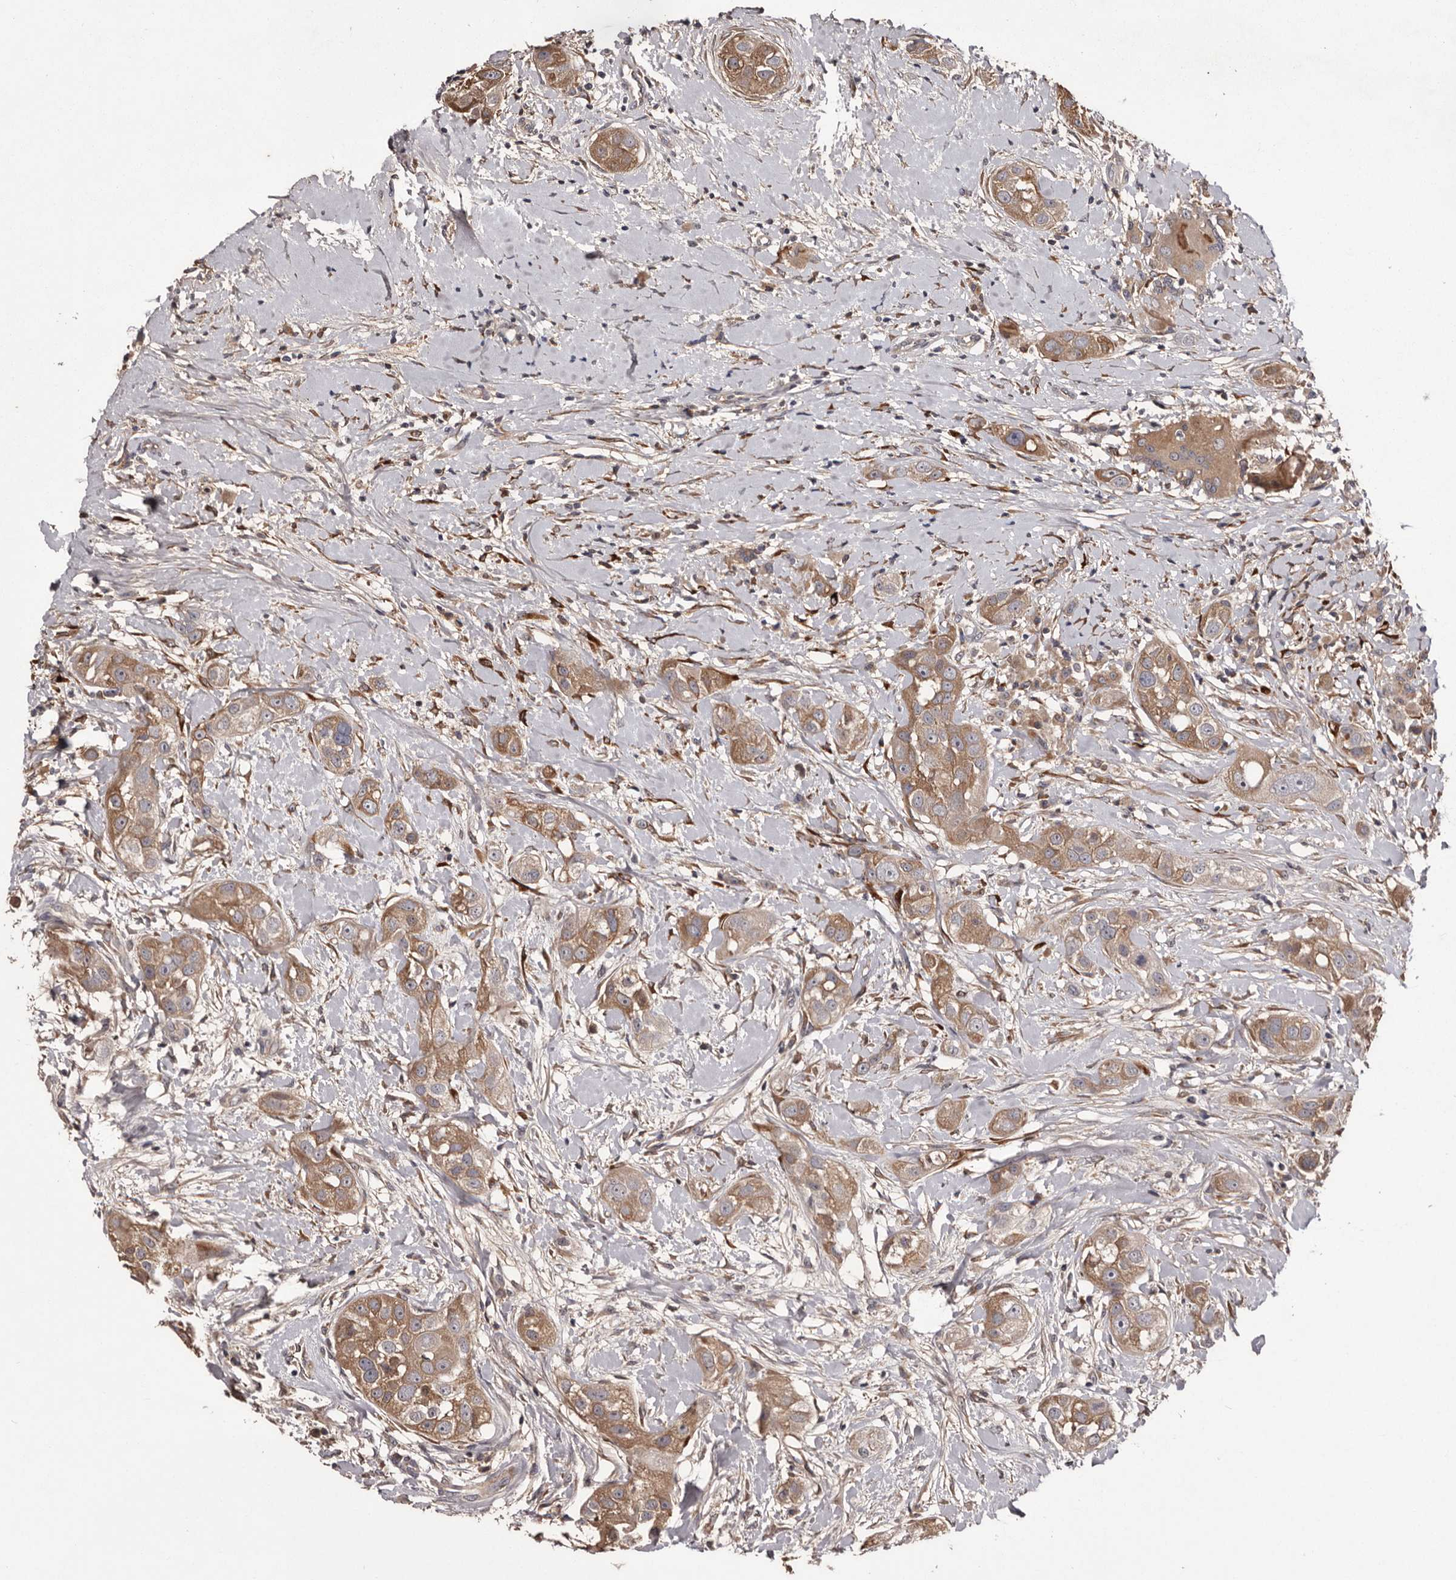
{"staining": {"intensity": "moderate", "quantity": ">75%", "location": "cytoplasmic/membranous"}, "tissue": "head and neck cancer", "cell_type": "Tumor cells", "image_type": "cancer", "snomed": [{"axis": "morphology", "description": "Normal tissue, NOS"}, {"axis": "morphology", "description": "Squamous cell carcinoma, NOS"}, {"axis": "topography", "description": "Skeletal muscle"}, {"axis": "topography", "description": "Head-Neck"}], "caption": "Human head and neck cancer stained for a protein (brown) demonstrates moderate cytoplasmic/membranous positive positivity in about >75% of tumor cells.", "gene": "CYP1B1", "patient": {"sex": "male", "age": 51}}